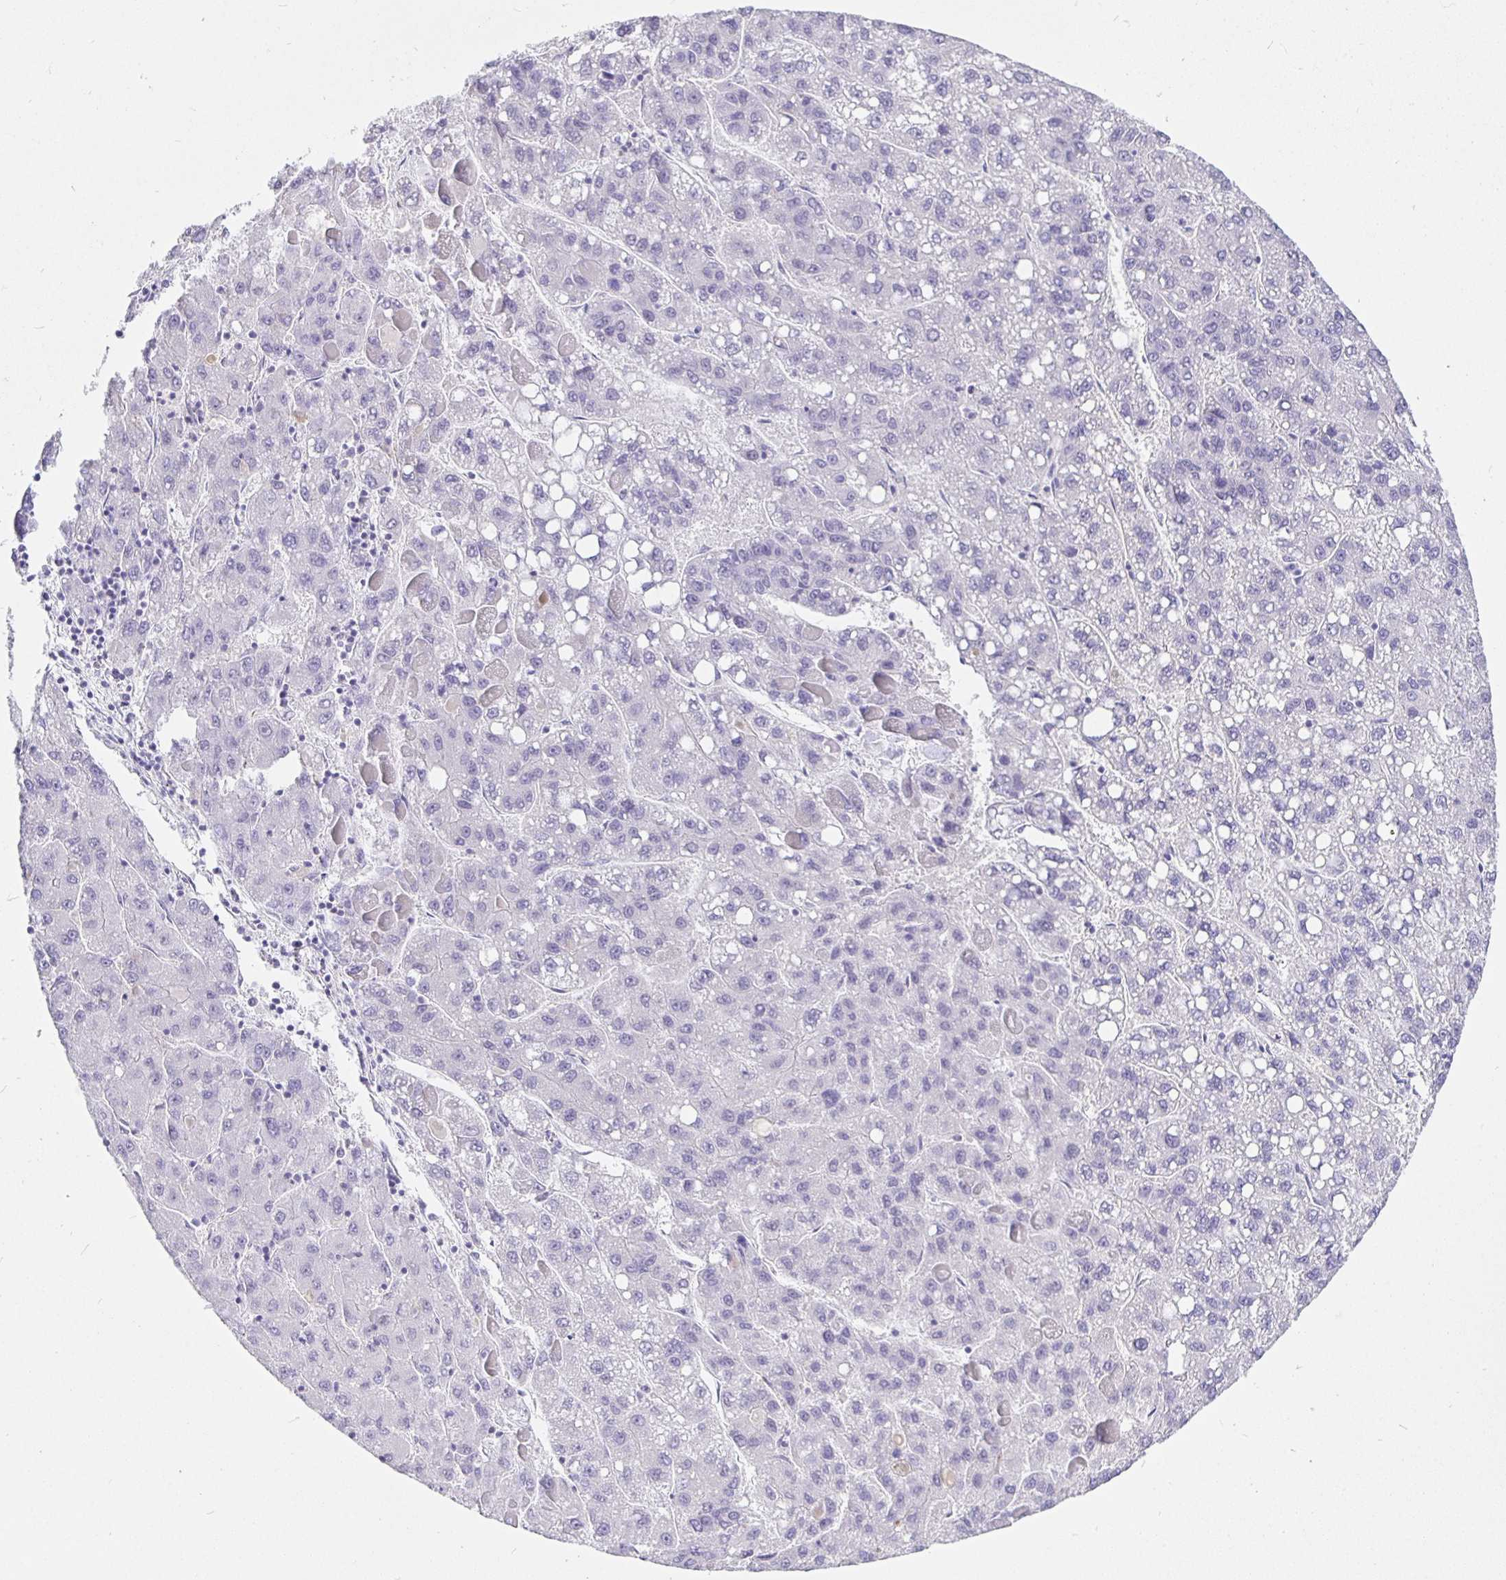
{"staining": {"intensity": "negative", "quantity": "none", "location": "none"}, "tissue": "liver cancer", "cell_type": "Tumor cells", "image_type": "cancer", "snomed": [{"axis": "morphology", "description": "Carcinoma, Hepatocellular, NOS"}, {"axis": "topography", "description": "Liver"}], "caption": "IHC photomicrograph of neoplastic tissue: hepatocellular carcinoma (liver) stained with DAB (3,3'-diaminobenzidine) shows no significant protein expression in tumor cells. (DAB (3,3'-diaminobenzidine) immunohistochemistry with hematoxylin counter stain).", "gene": "EZHIP", "patient": {"sex": "female", "age": 82}}